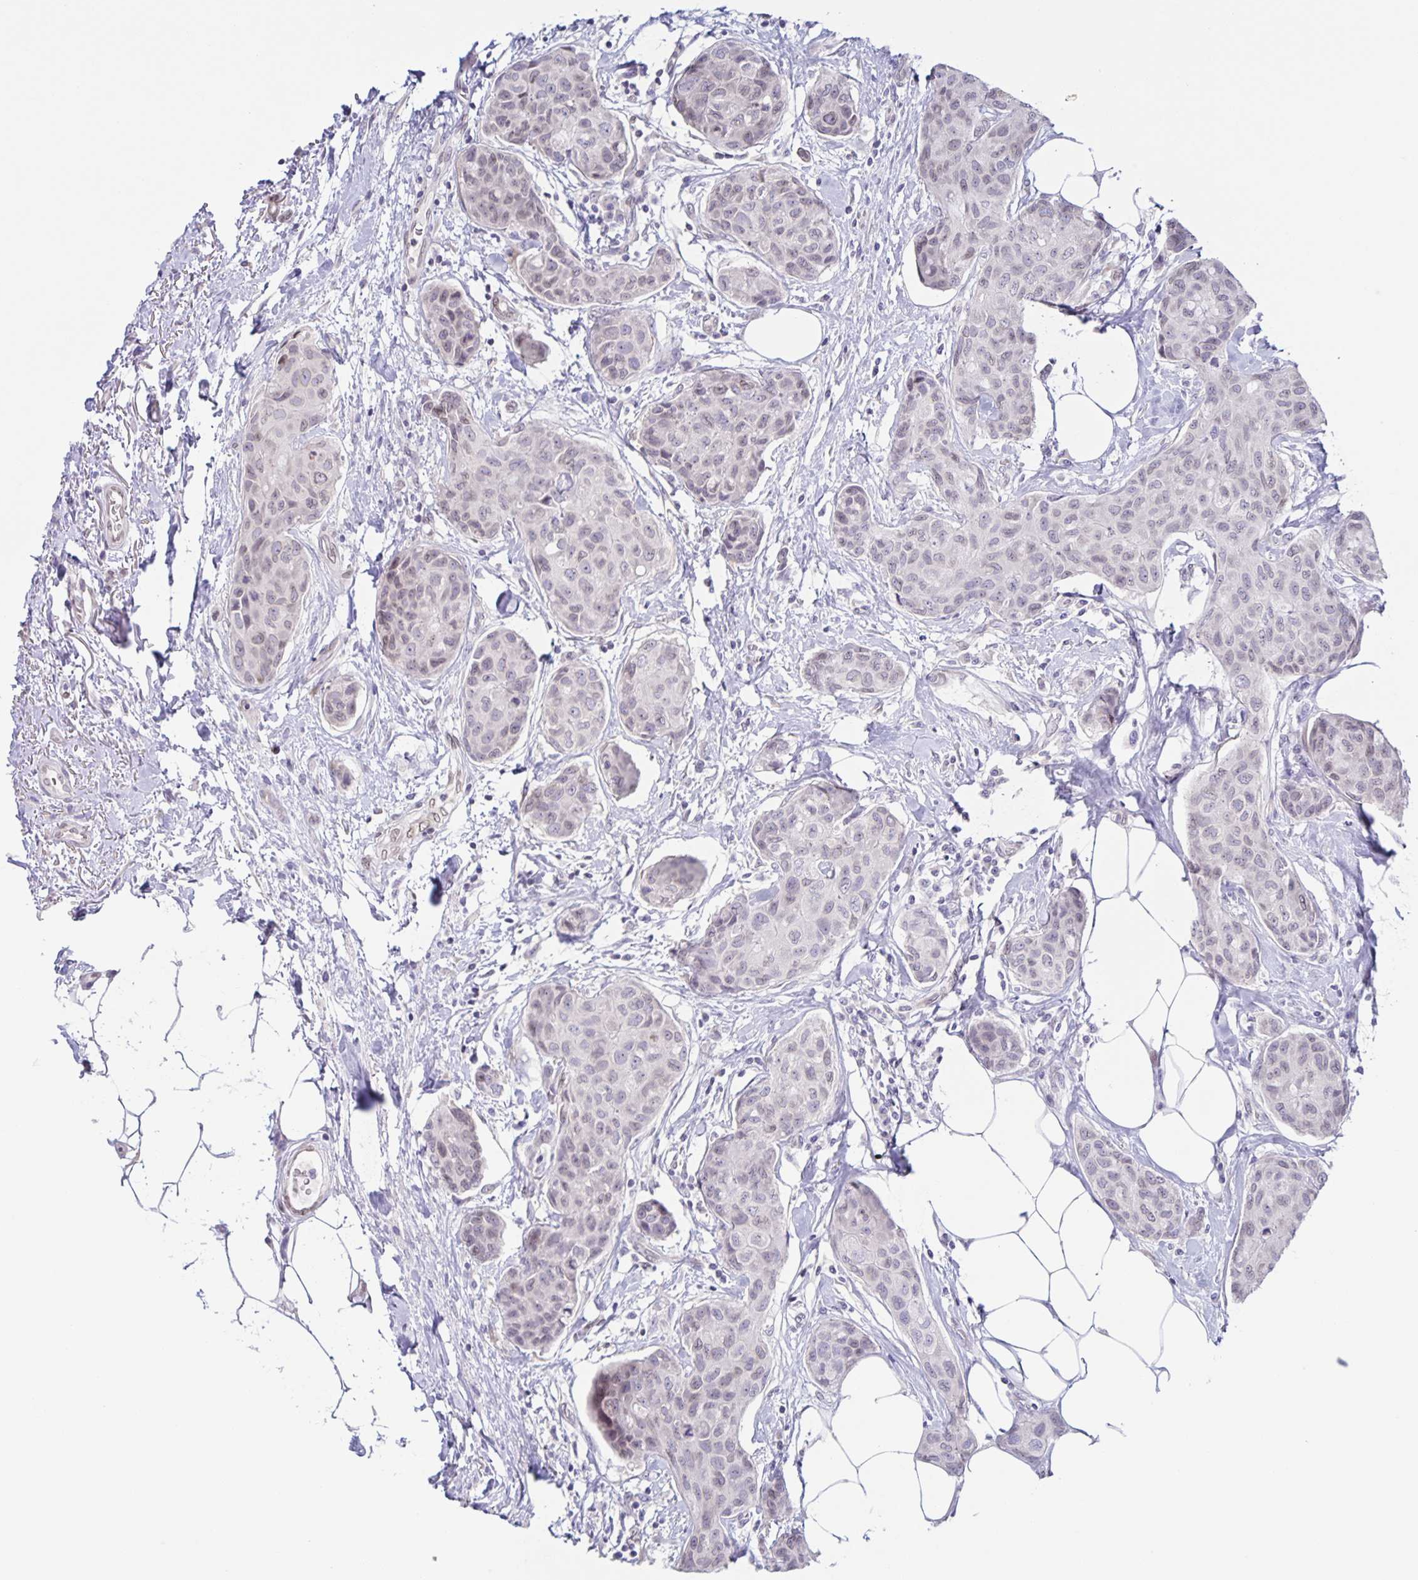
{"staining": {"intensity": "negative", "quantity": "none", "location": "none"}, "tissue": "breast cancer", "cell_type": "Tumor cells", "image_type": "cancer", "snomed": [{"axis": "morphology", "description": "Duct carcinoma"}, {"axis": "topography", "description": "Breast"}], "caption": "This is an immunohistochemistry photomicrograph of breast cancer. There is no staining in tumor cells.", "gene": "SYNE2", "patient": {"sex": "female", "age": 80}}